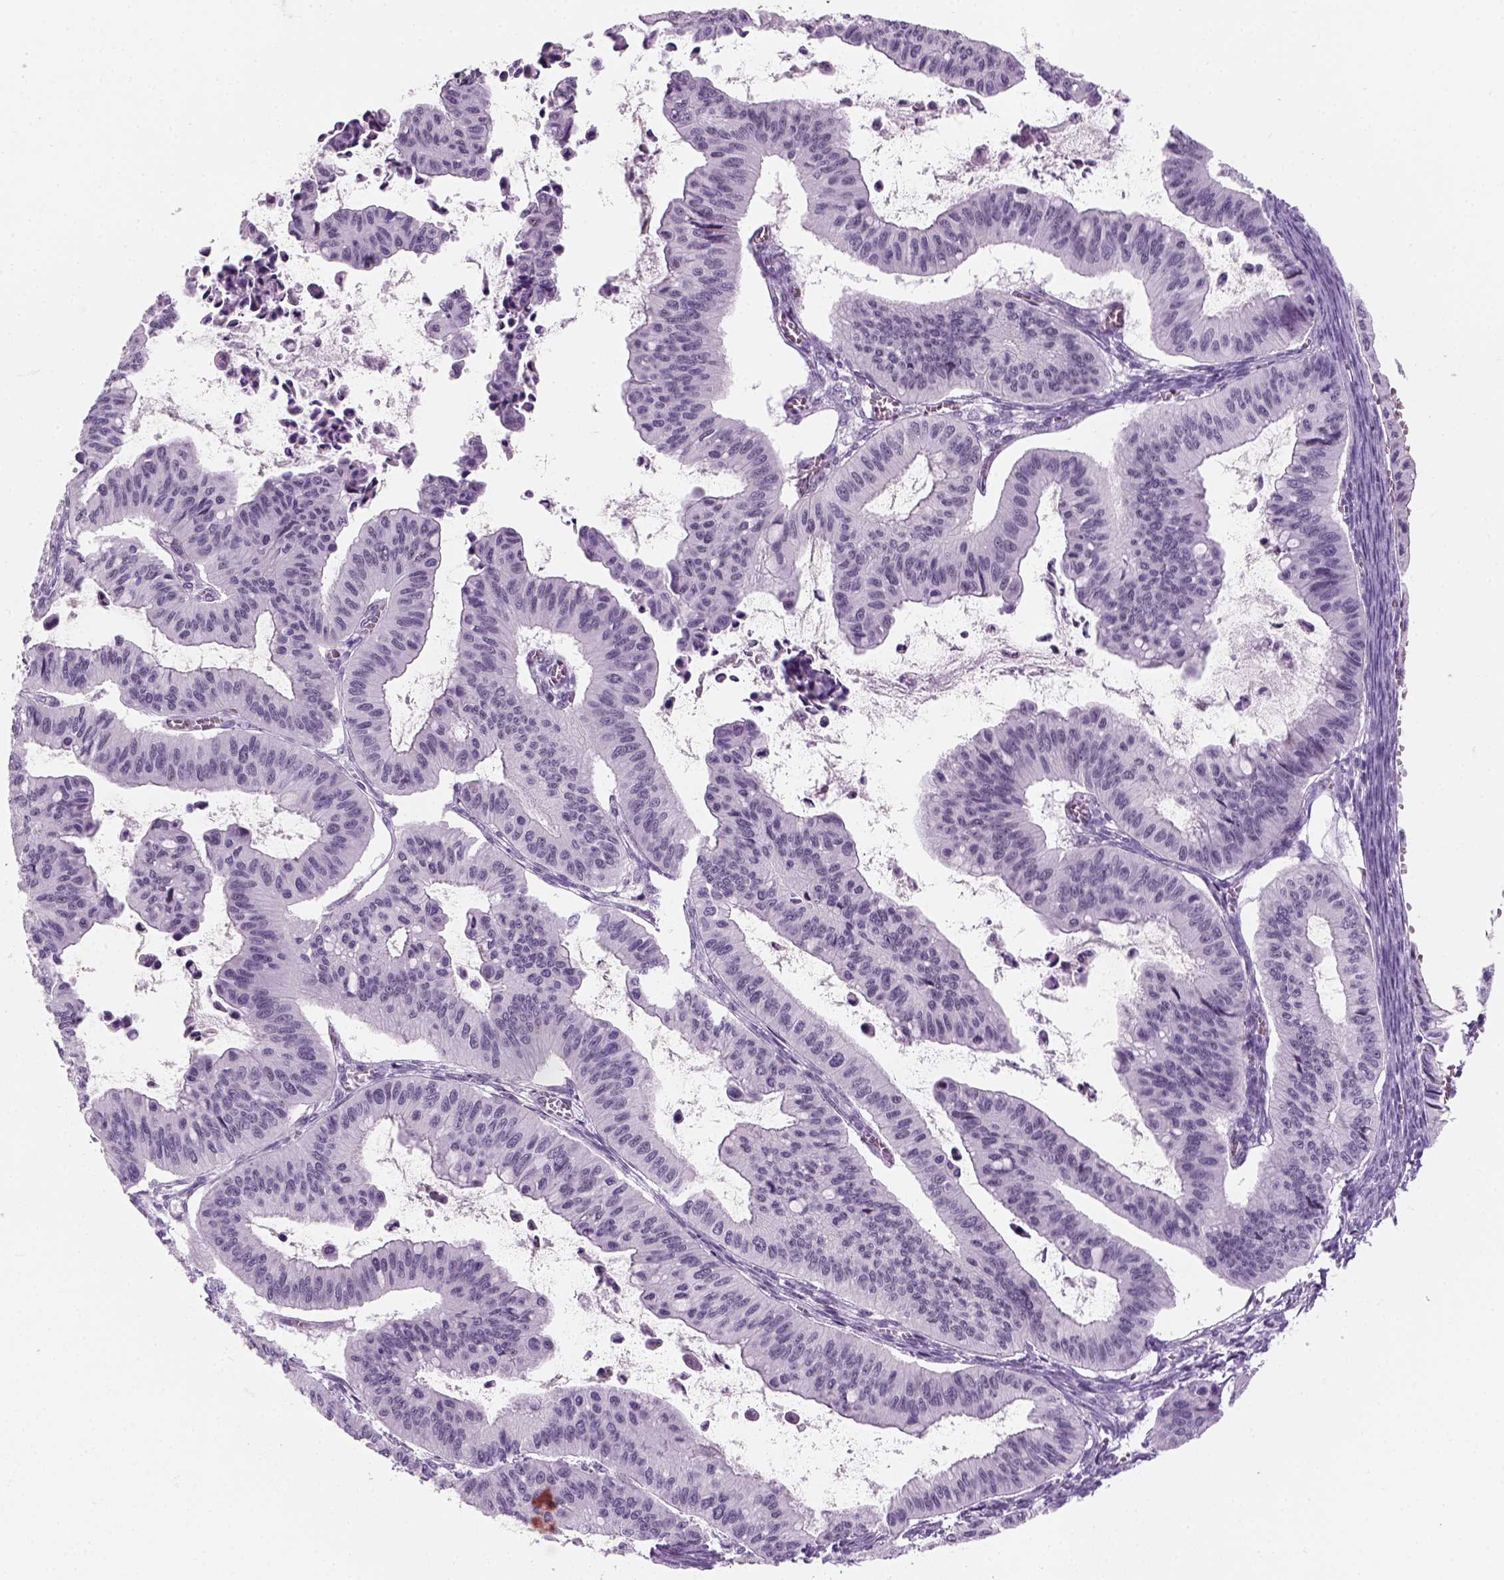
{"staining": {"intensity": "negative", "quantity": "none", "location": "none"}, "tissue": "ovarian cancer", "cell_type": "Tumor cells", "image_type": "cancer", "snomed": [{"axis": "morphology", "description": "Cystadenocarcinoma, mucinous, NOS"}, {"axis": "topography", "description": "Ovary"}], "caption": "An image of ovarian cancer stained for a protein displays no brown staining in tumor cells.", "gene": "ZNF865", "patient": {"sex": "female", "age": 72}}